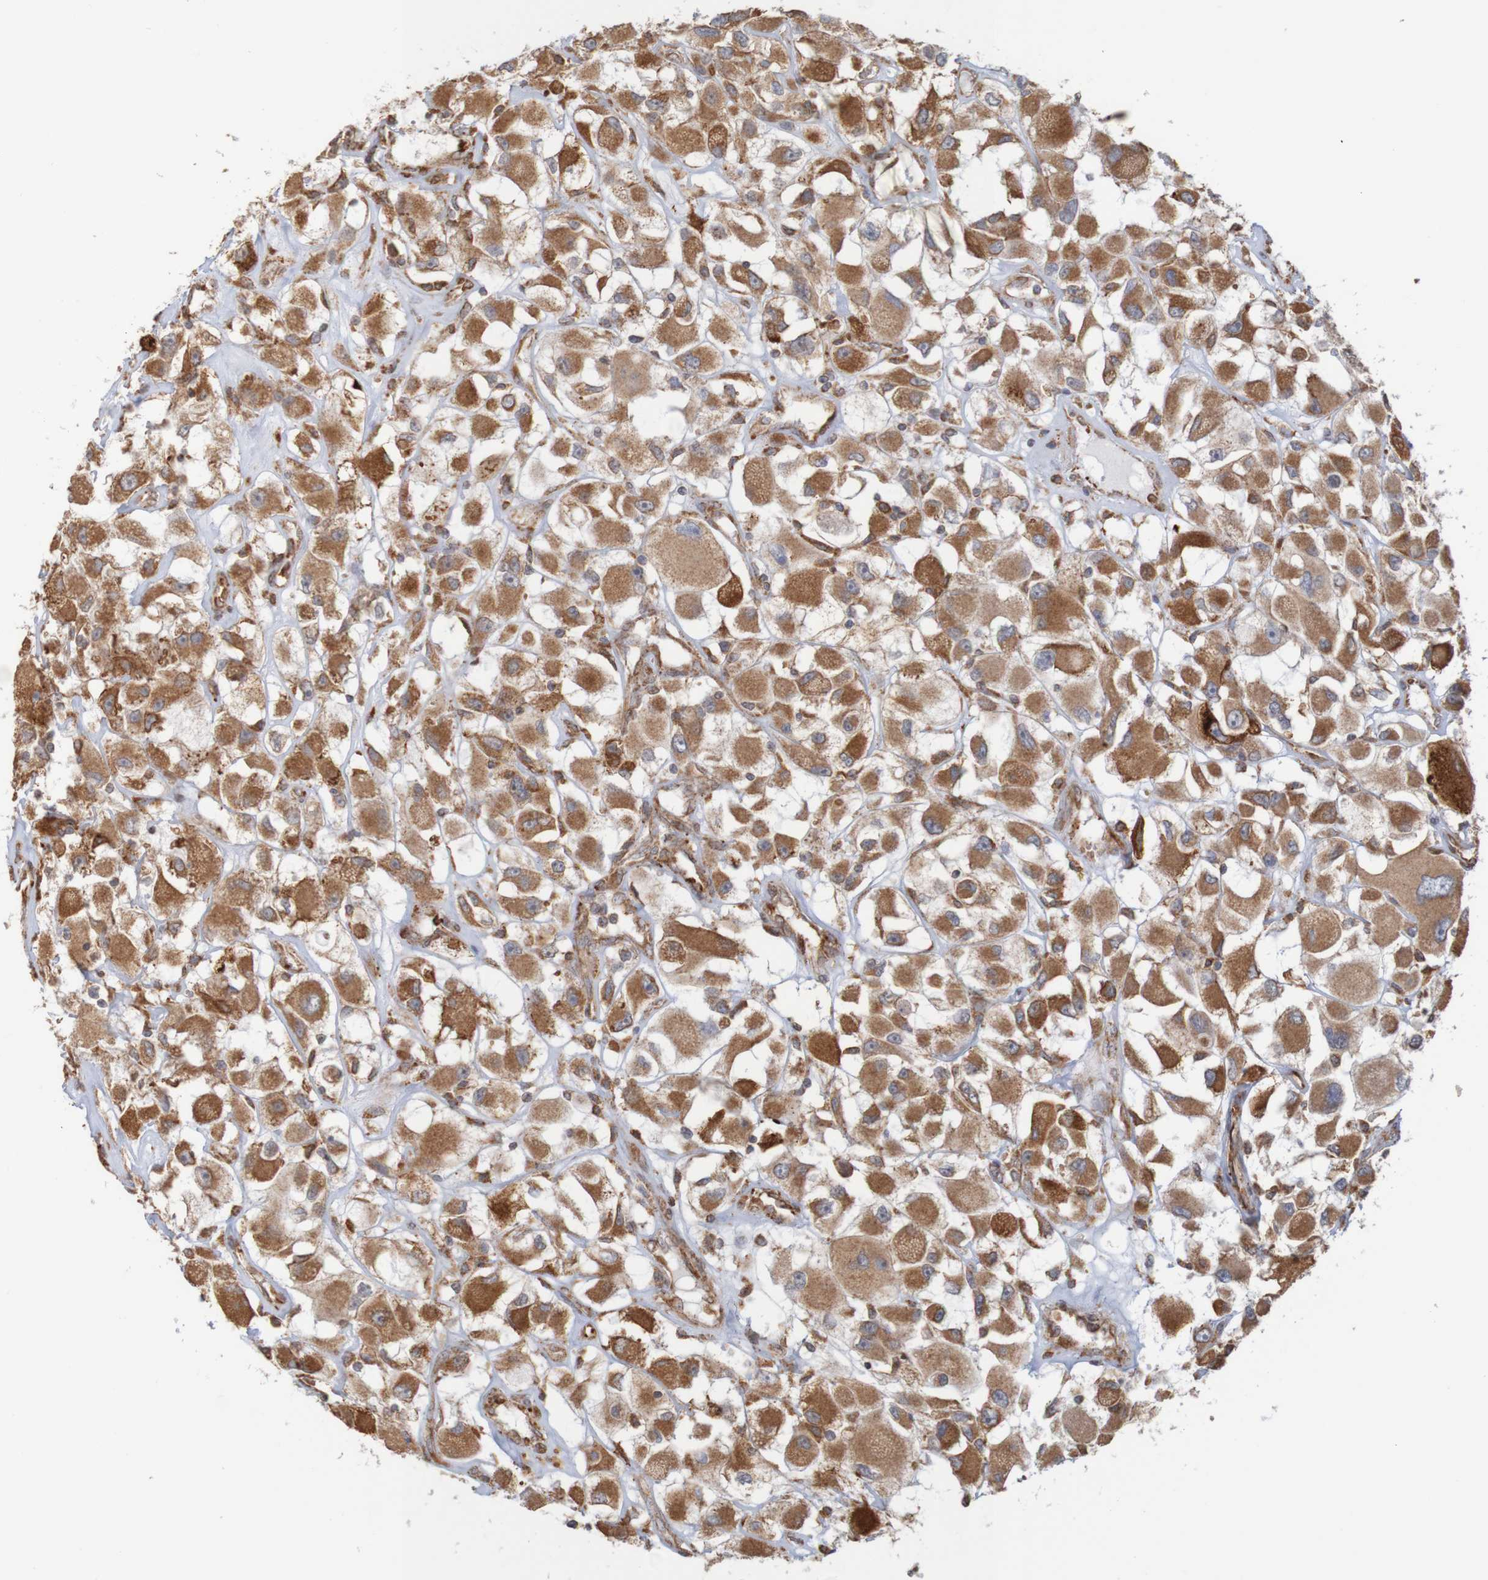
{"staining": {"intensity": "strong", "quantity": "<25%", "location": "cytoplasmic/membranous"}, "tissue": "renal cancer", "cell_type": "Tumor cells", "image_type": "cancer", "snomed": [{"axis": "morphology", "description": "Adenocarcinoma, NOS"}, {"axis": "topography", "description": "Kidney"}], "caption": "Brown immunohistochemical staining in renal cancer (adenocarcinoma) shows strong cytoplasmic/membranous positivity in about <25% of tumor cells.", "gene": "PDIA3", "patient": {"sex": "female", "age": 52}}